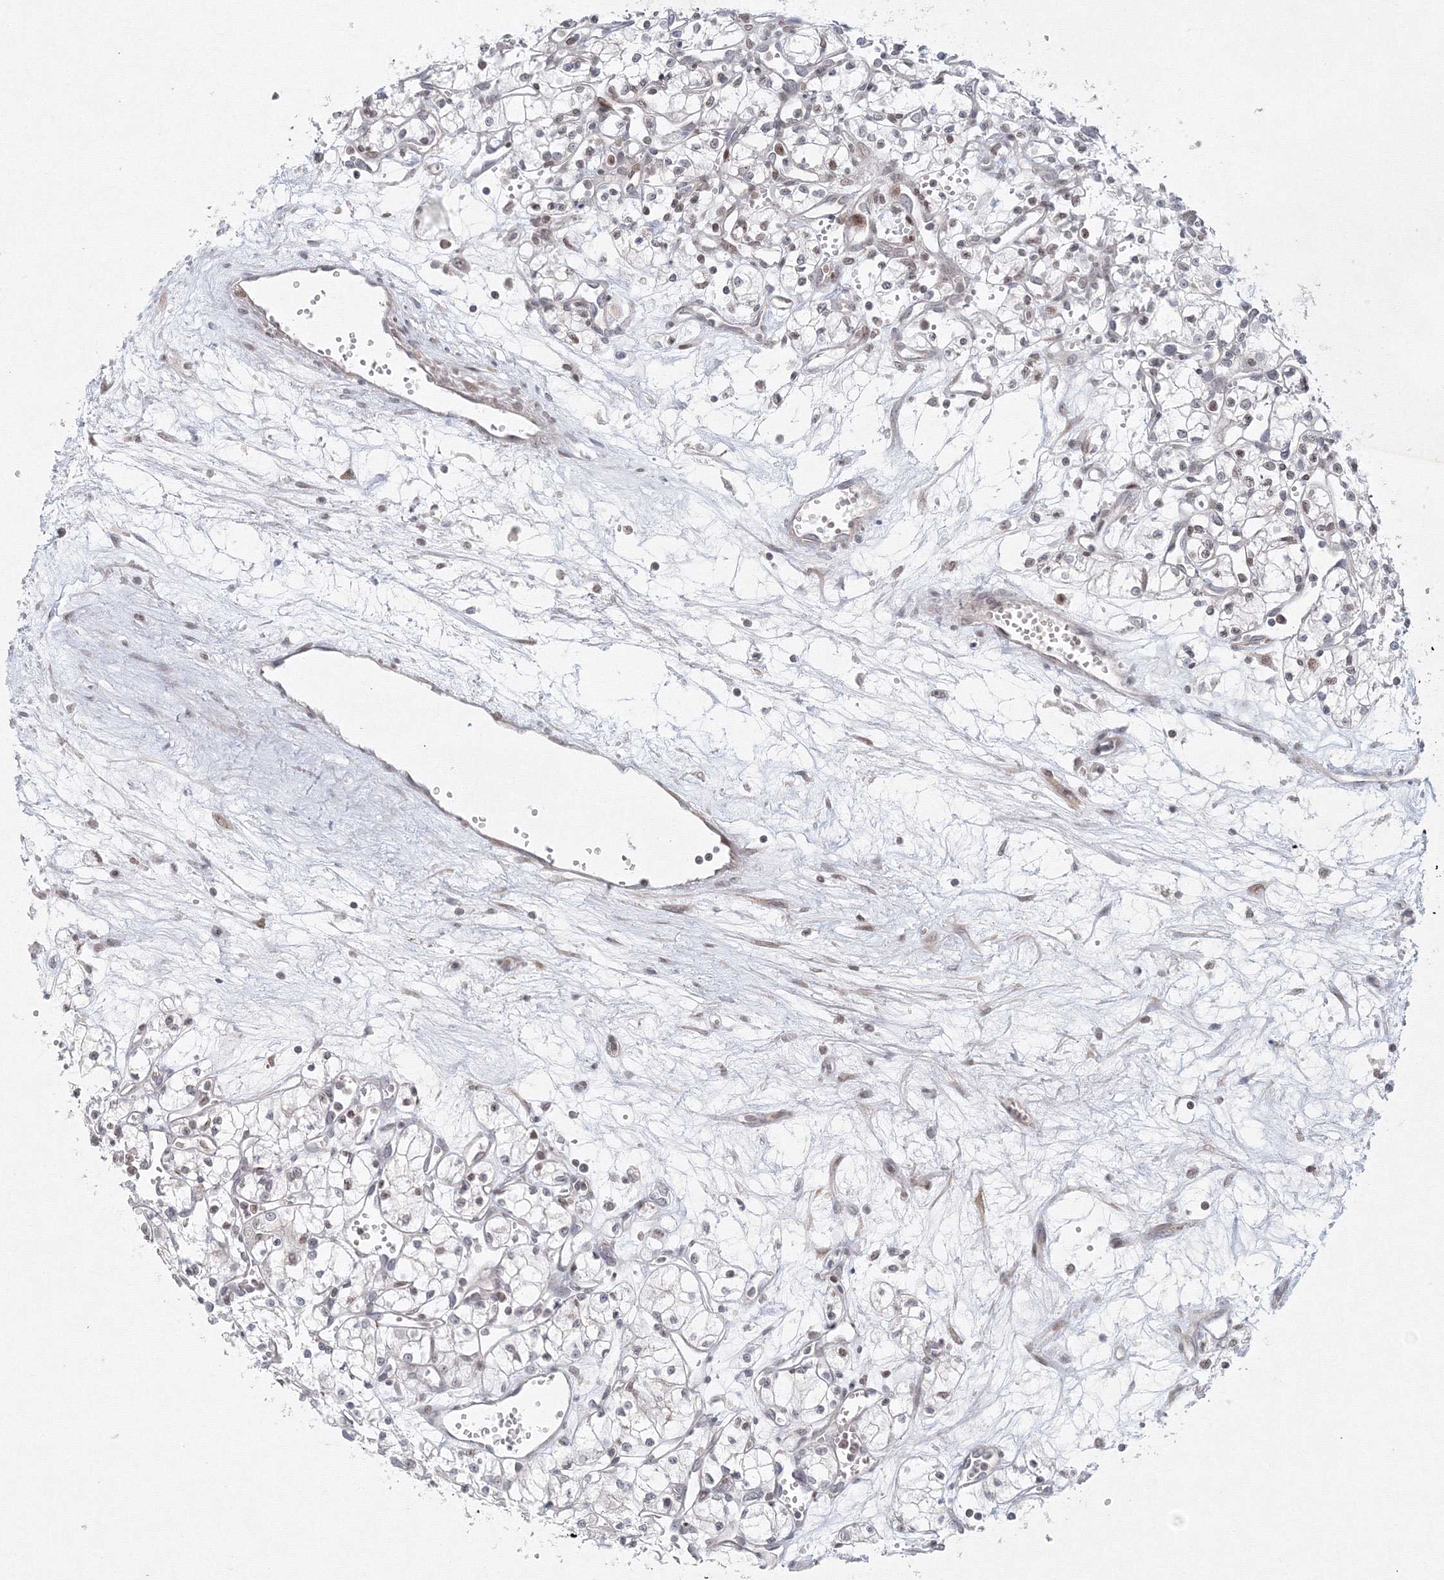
{"staining": {"intensity": "negative", "quantity": "none", "location": "none"}, "tissue": "renal cancer", "cell_type": "Tumor cells", "image_type": "cancer", "snomed": [{"axis": "morphology", "description": "Adenocarcinoma, NOS"}, {"axis": "topography", "description": "Kidney"}], "caption": "An immunohistochemistry photomicrograph of renal cancer is shown. There is no staining in tumor cells of renal cancer. (DAB IHC visualized using brightfield microscopy, high magnification).", "gene": "KIF4A", "patient": {"sex": "male", "age": 59}}